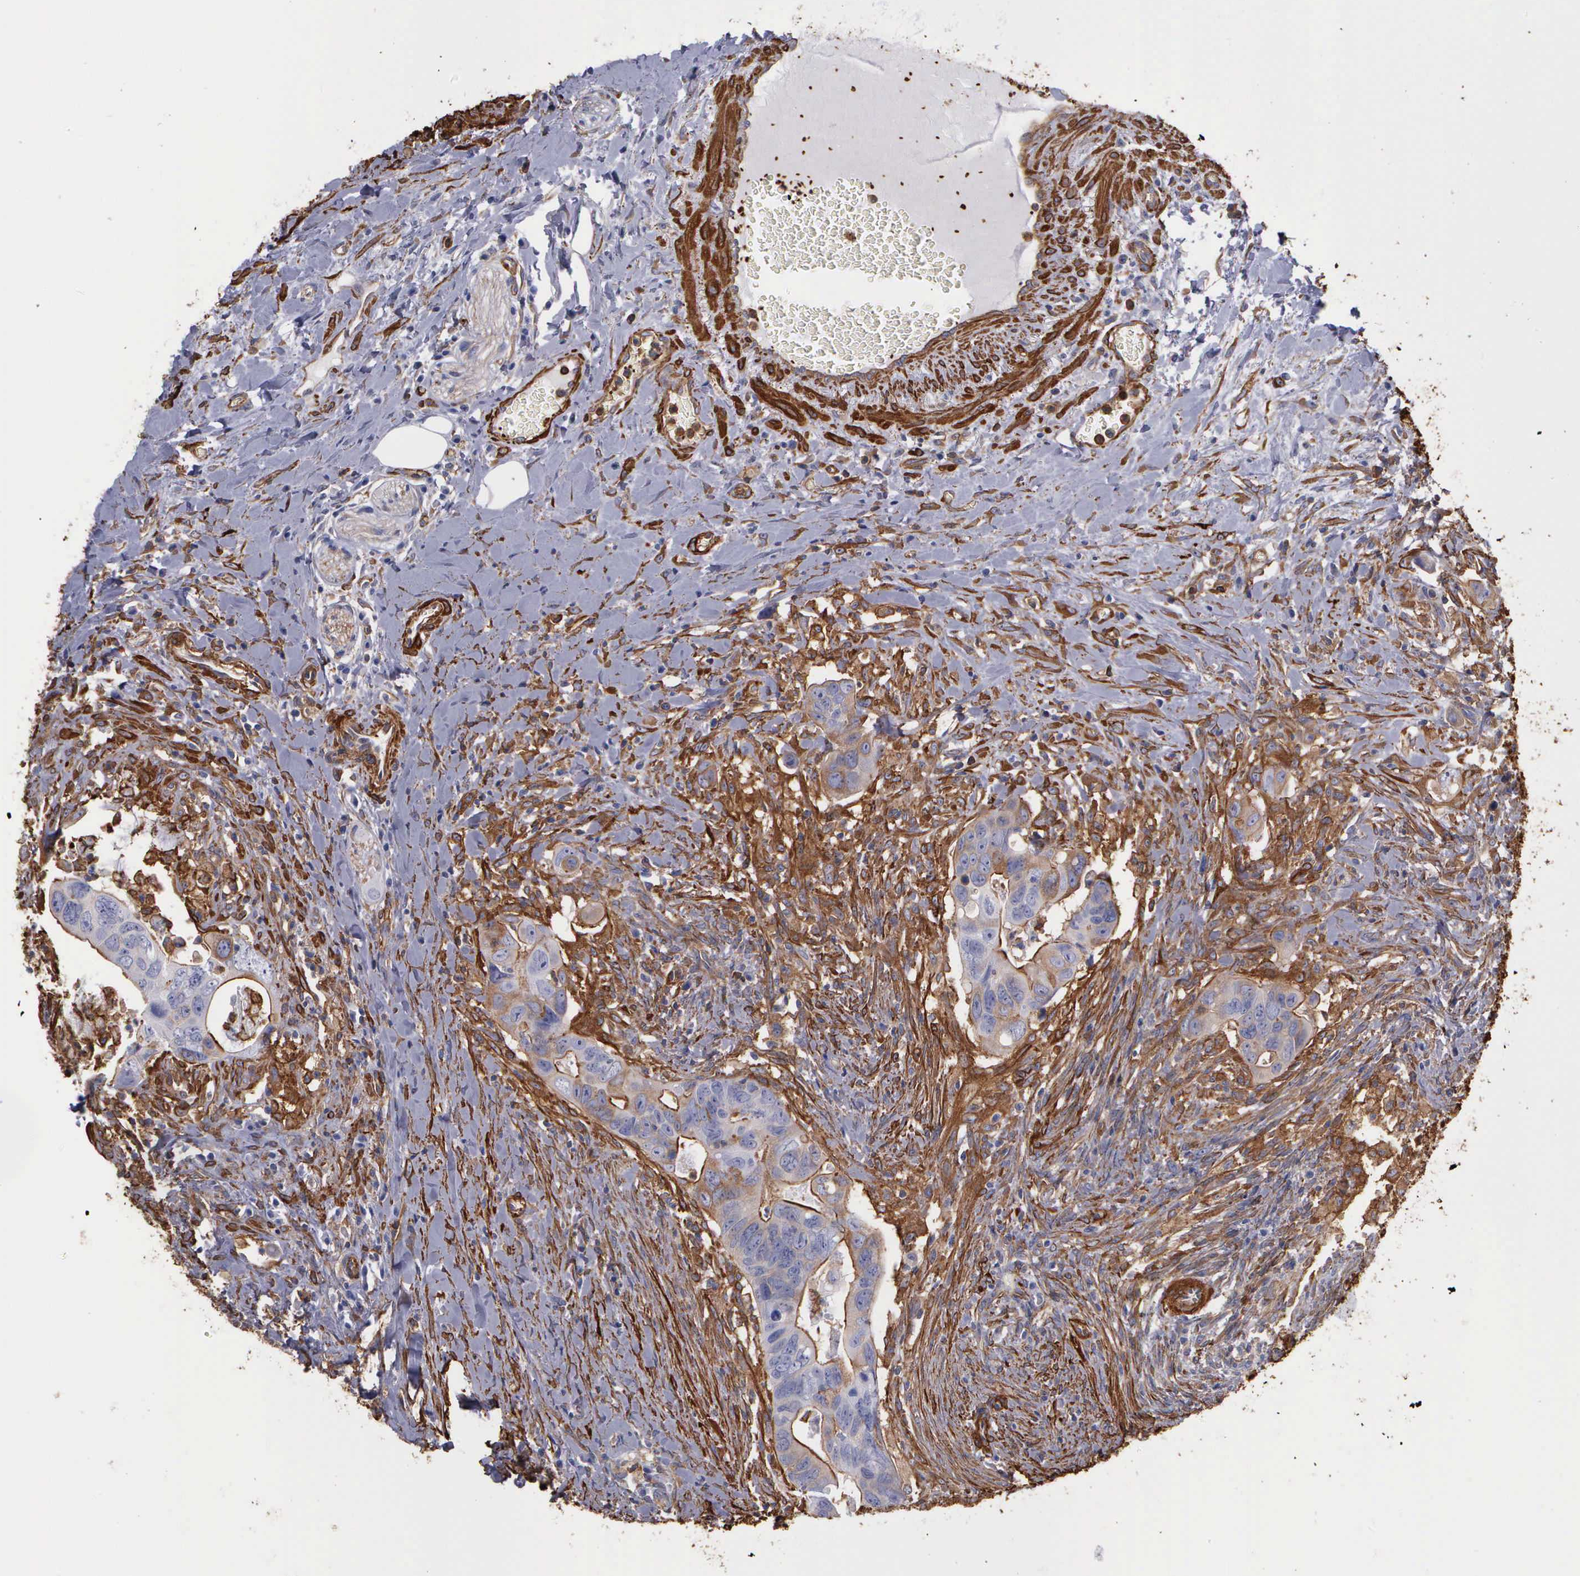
{"staining": {"intensity": "strong", "quantity": "25%-75%", "location": "cytoplasmic/membranous"}, "tissue": "colorectal cancer", "cell_type": "Tumor cells", "image_type": "cancer", "snomed": [{"axis": "morphology", "description": "Adenocarcinoma, NOS"}, {"axis": "topography", "description": "Rectum"}], "caption": "Colorectal cancer was stained to show a protein in brown. There is high levels of strong cytoplasmic/membranous staining in about 25%-75% of tumor cells. Using DAB (3,3'-diaminobenzidine) (brown) and hematoxylin (blue) stains, captured at high magnification using brightfield microscopy.", "gene": "FLNA", "patient": {"sex": "male", "age": 53}}